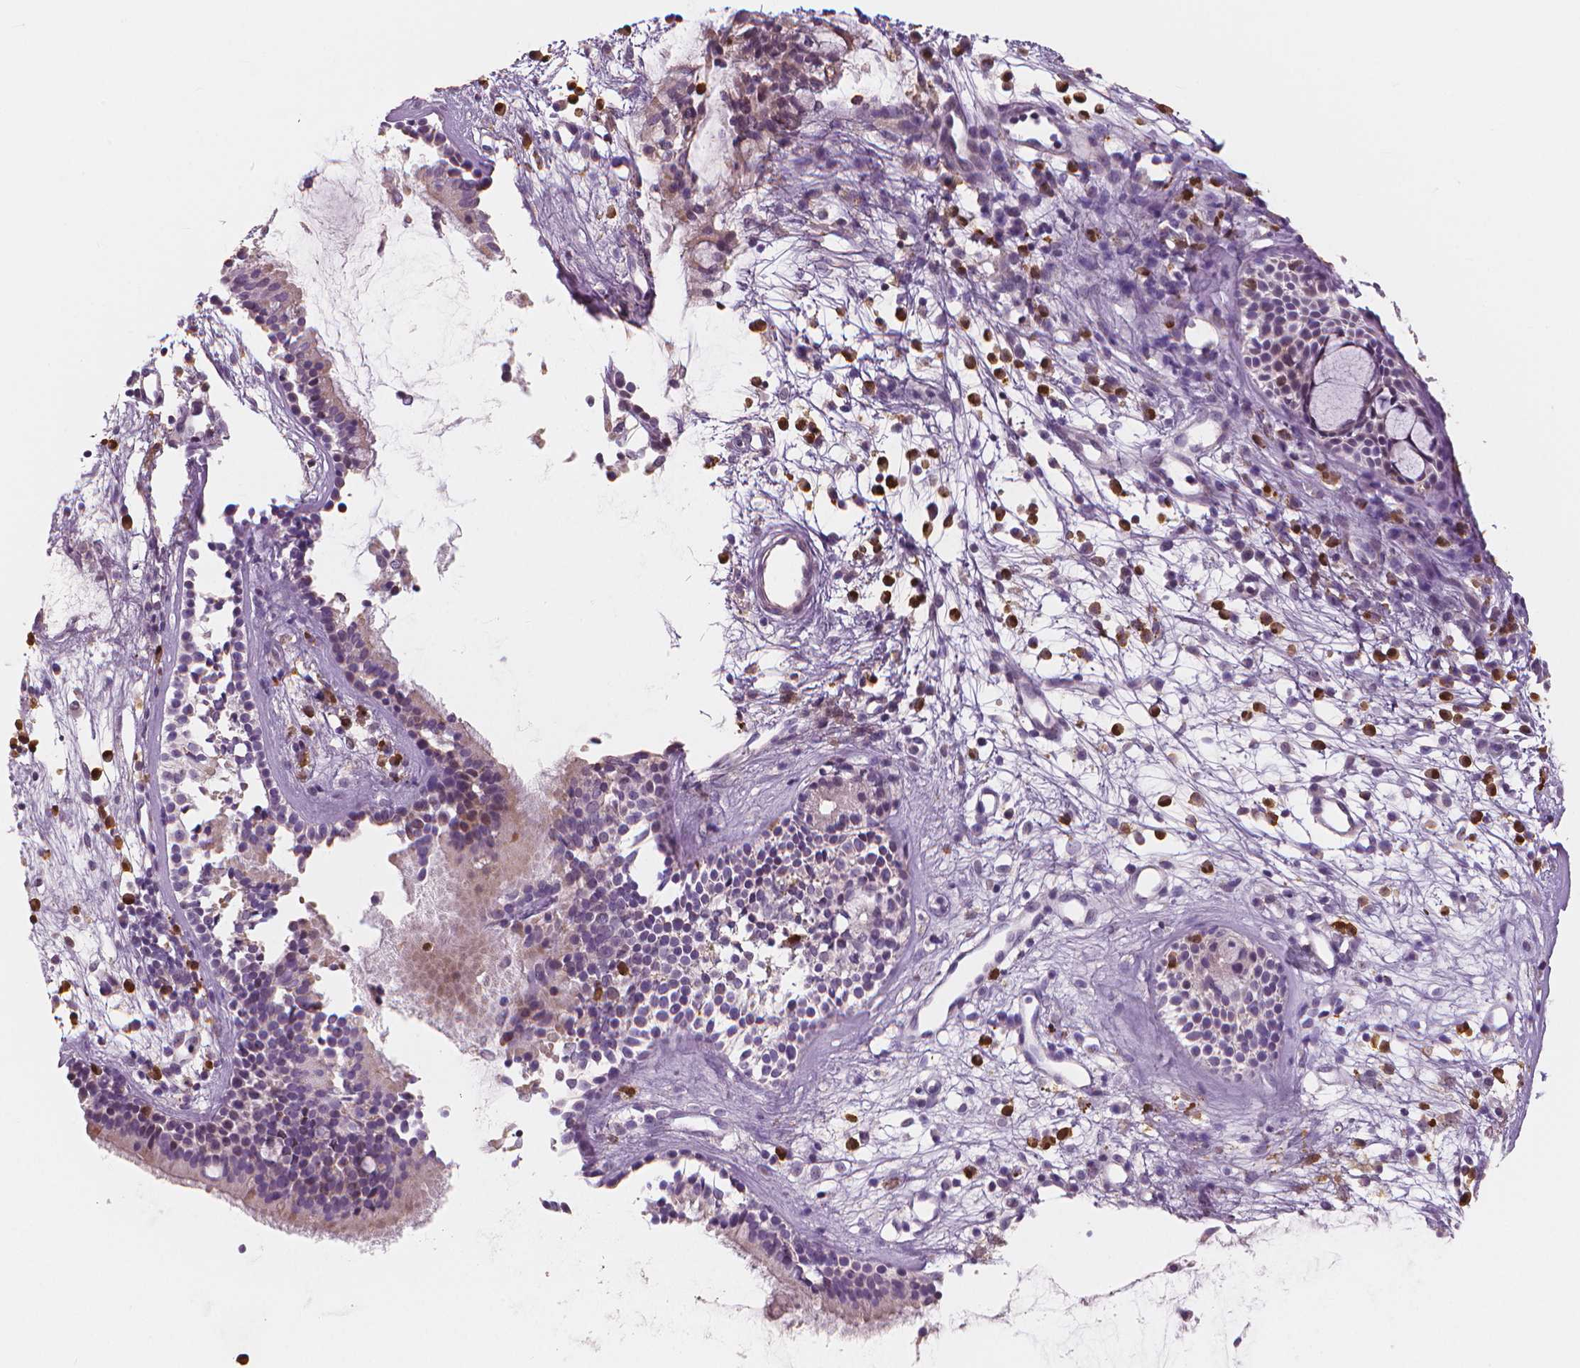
{"staining": {"intensity": "negative", "quantity": "none", "location": "none"}, "tissue": "nasopharynx", "cell_type": "Respiratory epithelial cells", "image_type": "normal", "snomed": [{"axis": "morphology", "description": "Normal tissue, NOS"}, {"axis": "topography", "description": "Nasopharynx"}], "caption": "IHC photomicrograph of unremarkable nasopharynx: human nasopharynx stained with DAB reveals no significant protein staining in respiratory epithelial cells.", "gene": "RNASE7", "patient": {"sex": "male", "age": 77}}